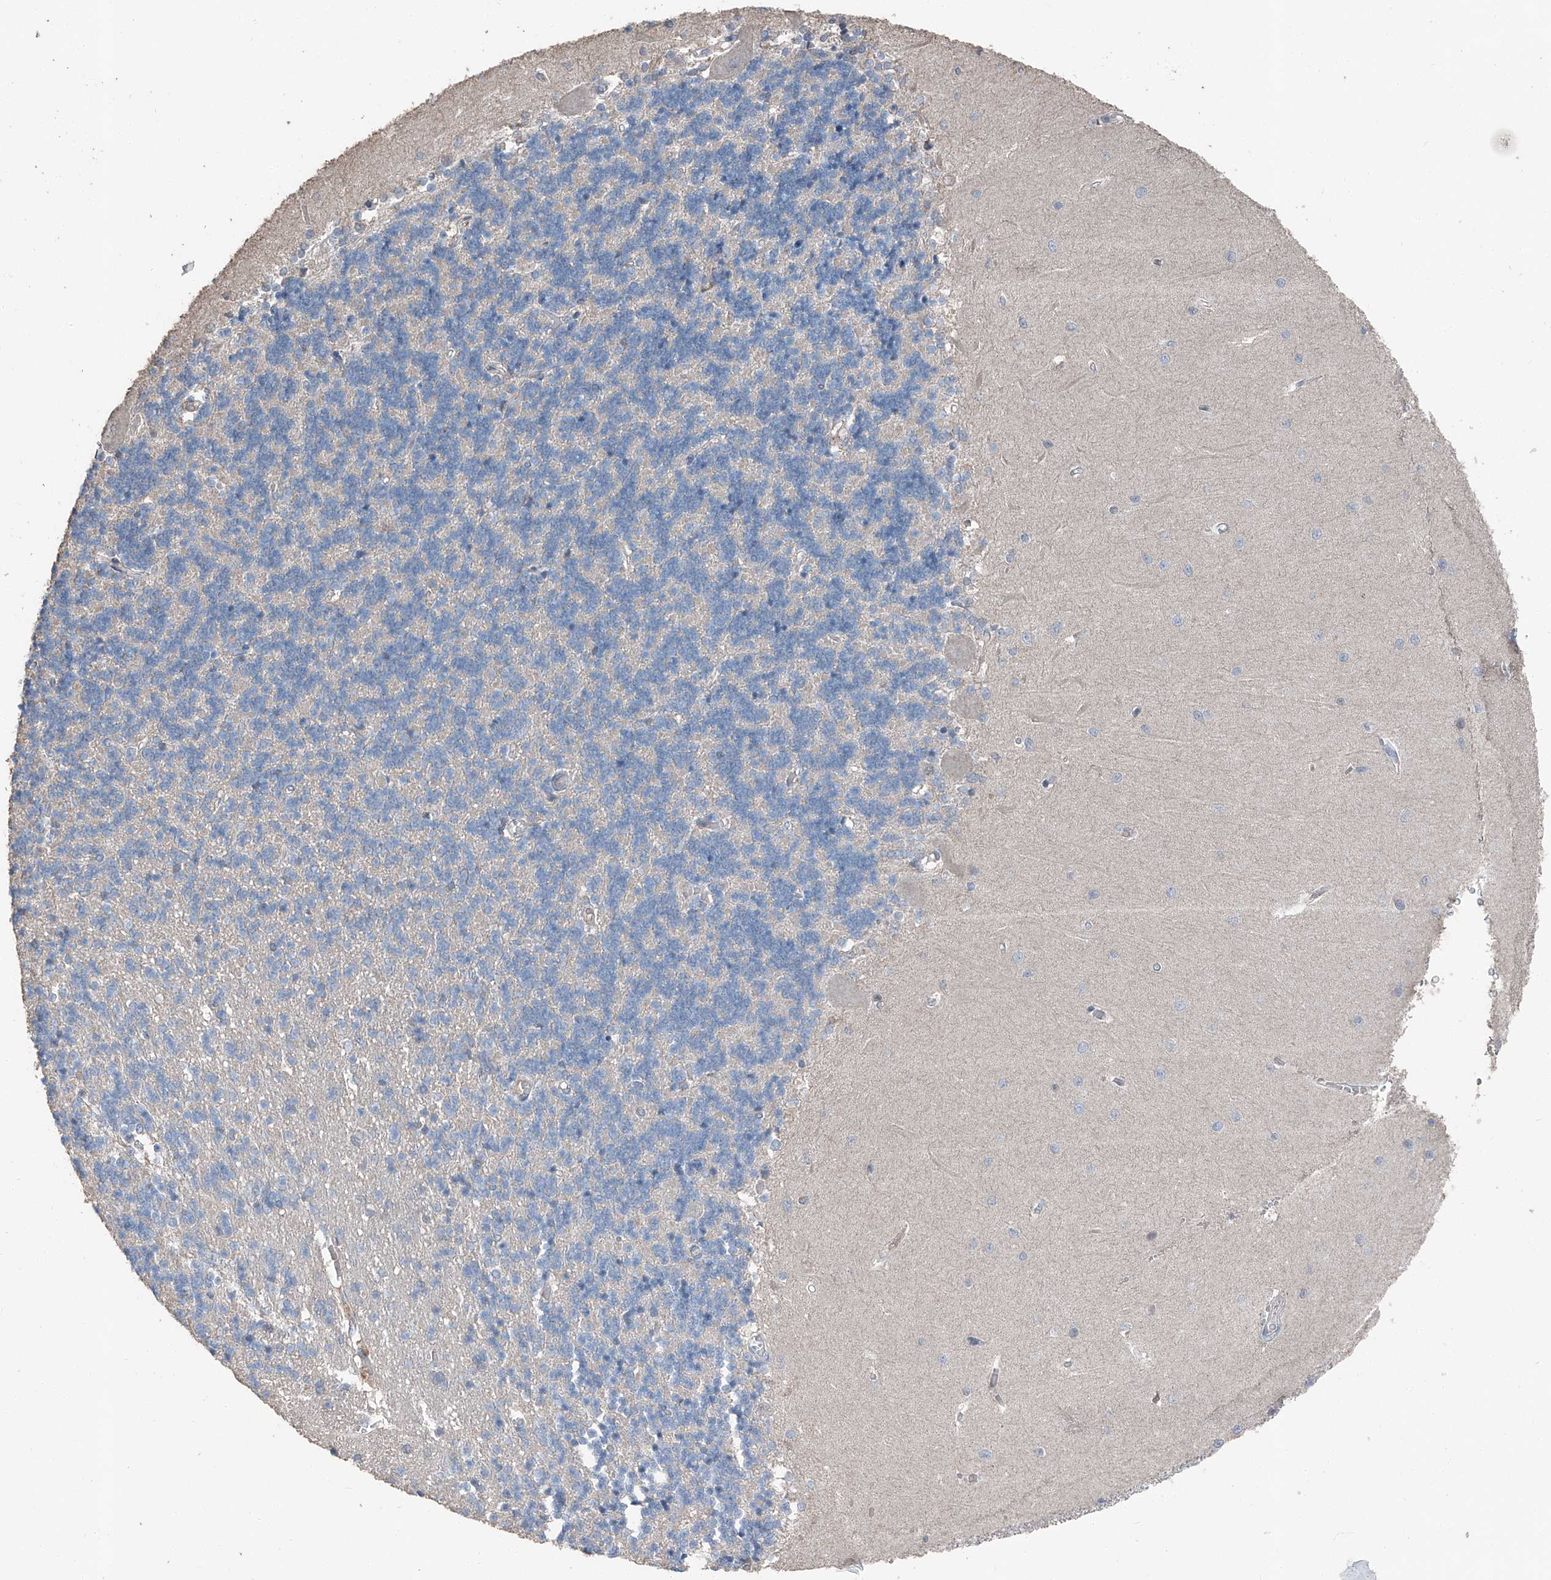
{"staining": {"intensity": "negative", "quantity": "none", "location": "none"}, "tissue": "cerebellum", "cell_type": "Cells in granular layer", "image_type": "normal", "snomed": [{"axis": "morphology", "description": "Normal tissue, NOS"}, {"axis": "topography", "description": "Cerebellum"}], "caption": "A micrograph of cerebellum stained for a protein displays no brown staining in cells in granular layer.", "gene": "MAMLD1", "patient": {"sex": "male", "age": 37}}